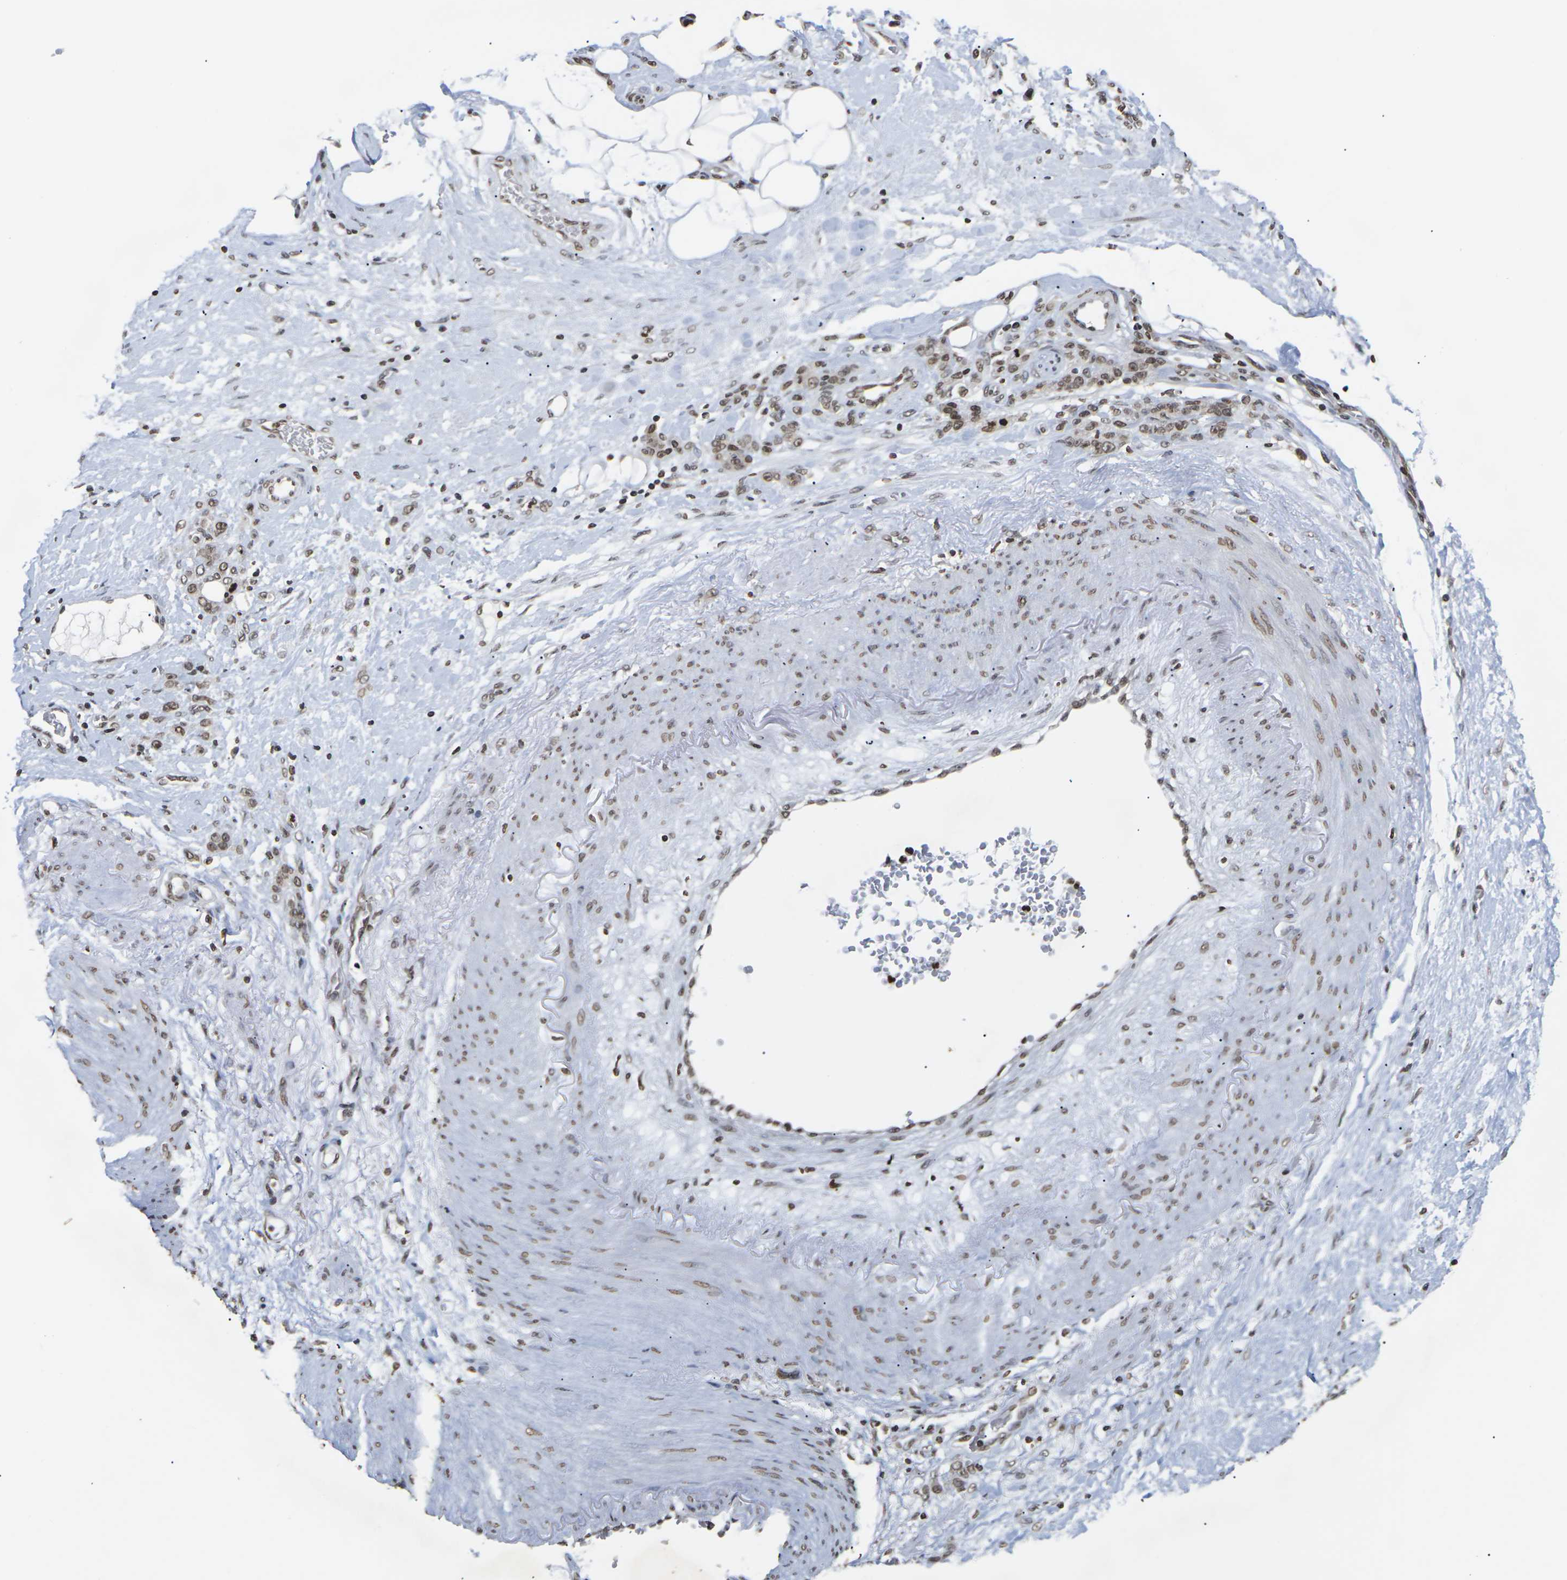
{"staining": {"intensity": "moderate", "quantity": ">75%", "location": "nuclear"}, "tissue": "stomach cancer", "cell_type": "Tumor cells", "image_type": "cancer", "snomed": [{"axis": "morphology", "description": "Adenocarcinoma, NOS"}, {"axis": "topography", "description": "Stomach"}], "caption": "DAB (3,3'-diaminobenzidine) immunohistochemical staining of human stomach adenocarcinoma shows moderate nuclear protein staining in about >75% of tumor cells.", "gene": "ETV5", "patient": {"sex": "male", "age": 82}}